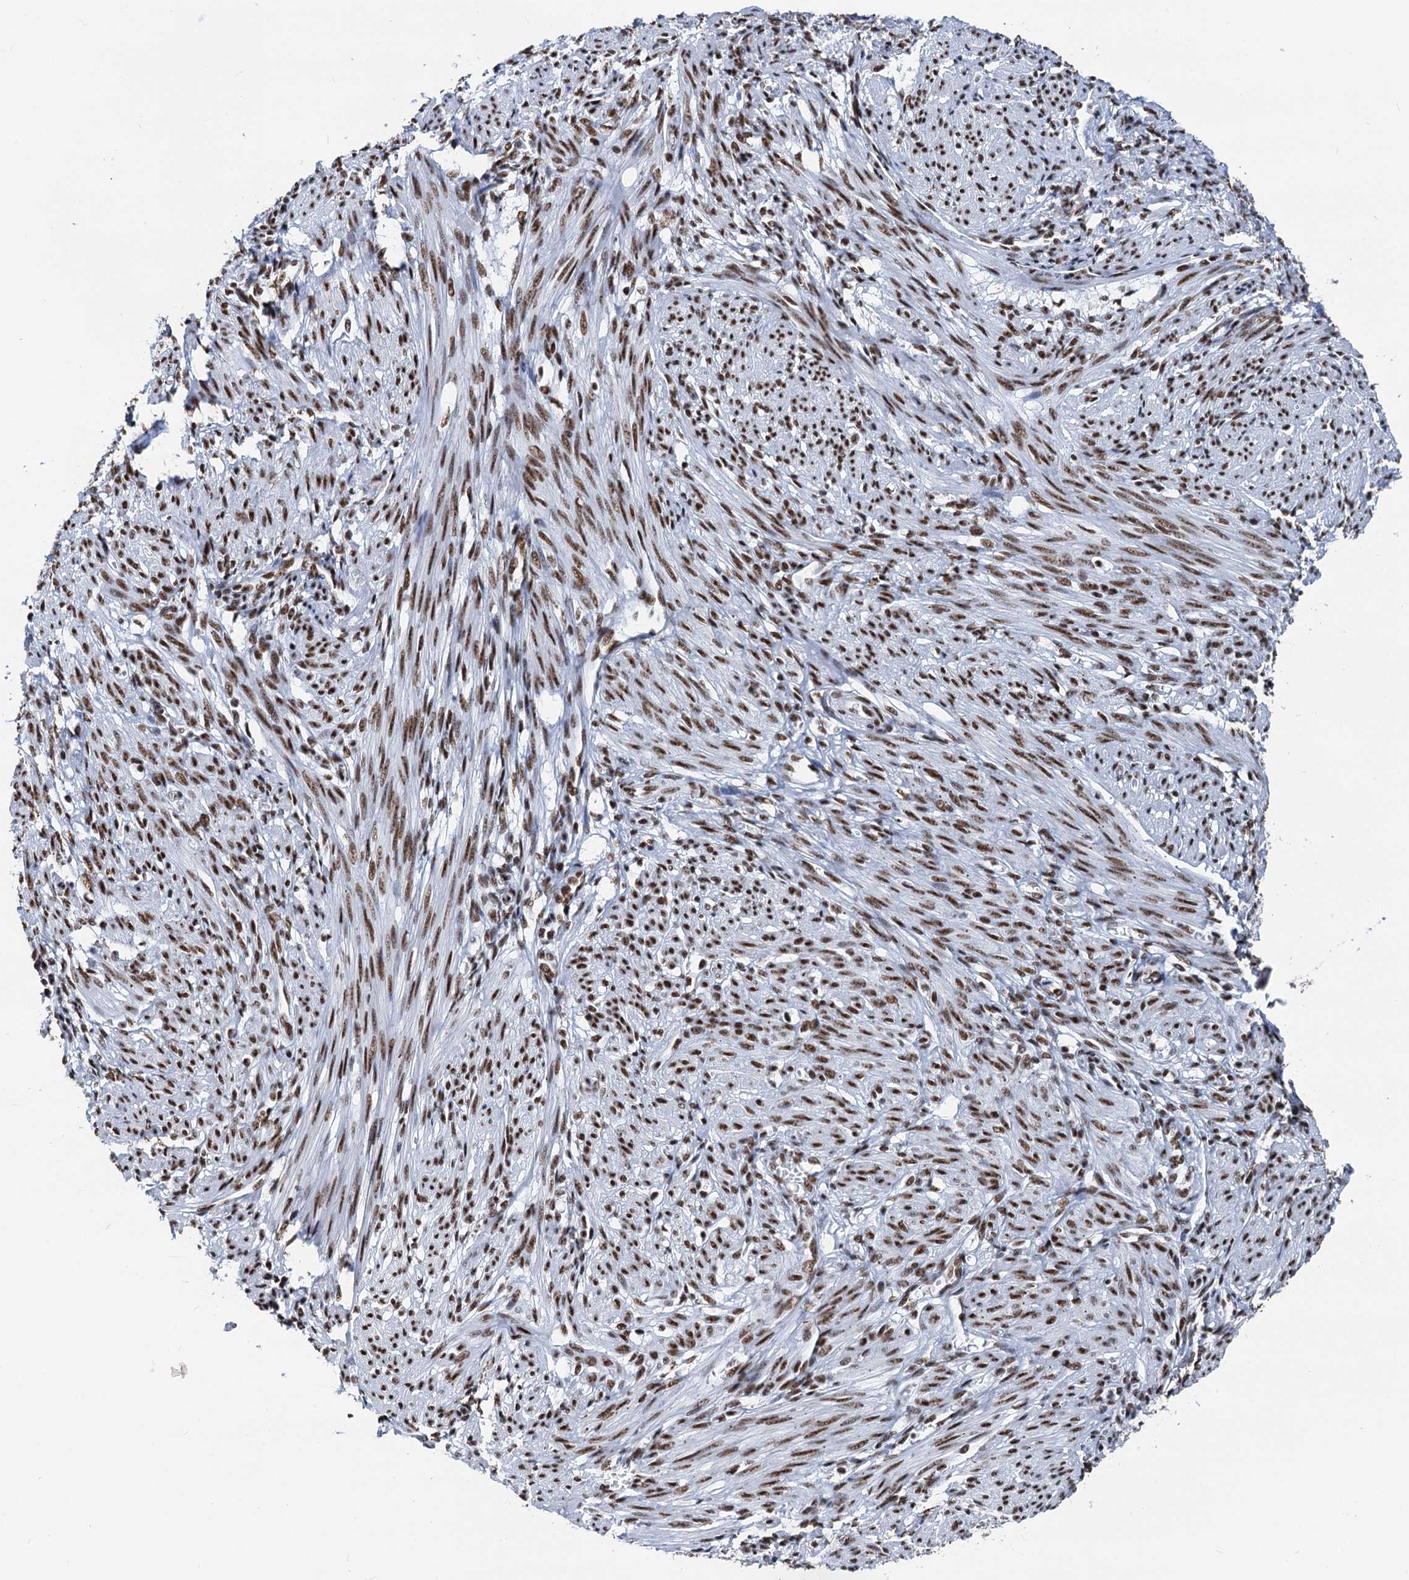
{"staining": {"intensity": "strong", "quantity": "25%-75%", "location": "nuclear"}, "tissue": "smooth muscle", "cell_type": "Smooth muscle cells", "image_type": "normal", "snomed": [{"axis": "morphology", "description": "Normal tissue, NOS"}, {"axis": "topography", "description": "Smooth muscle"}], "caption": "High-power microscopy captured an IHC micrograph of unremarkable smooth muscle, revealing strong nuclear staining in approximately 25%-75% of smooth muscle cells.", "gene": "DDX23", "patient": {"sex": "female", "age": 39}}